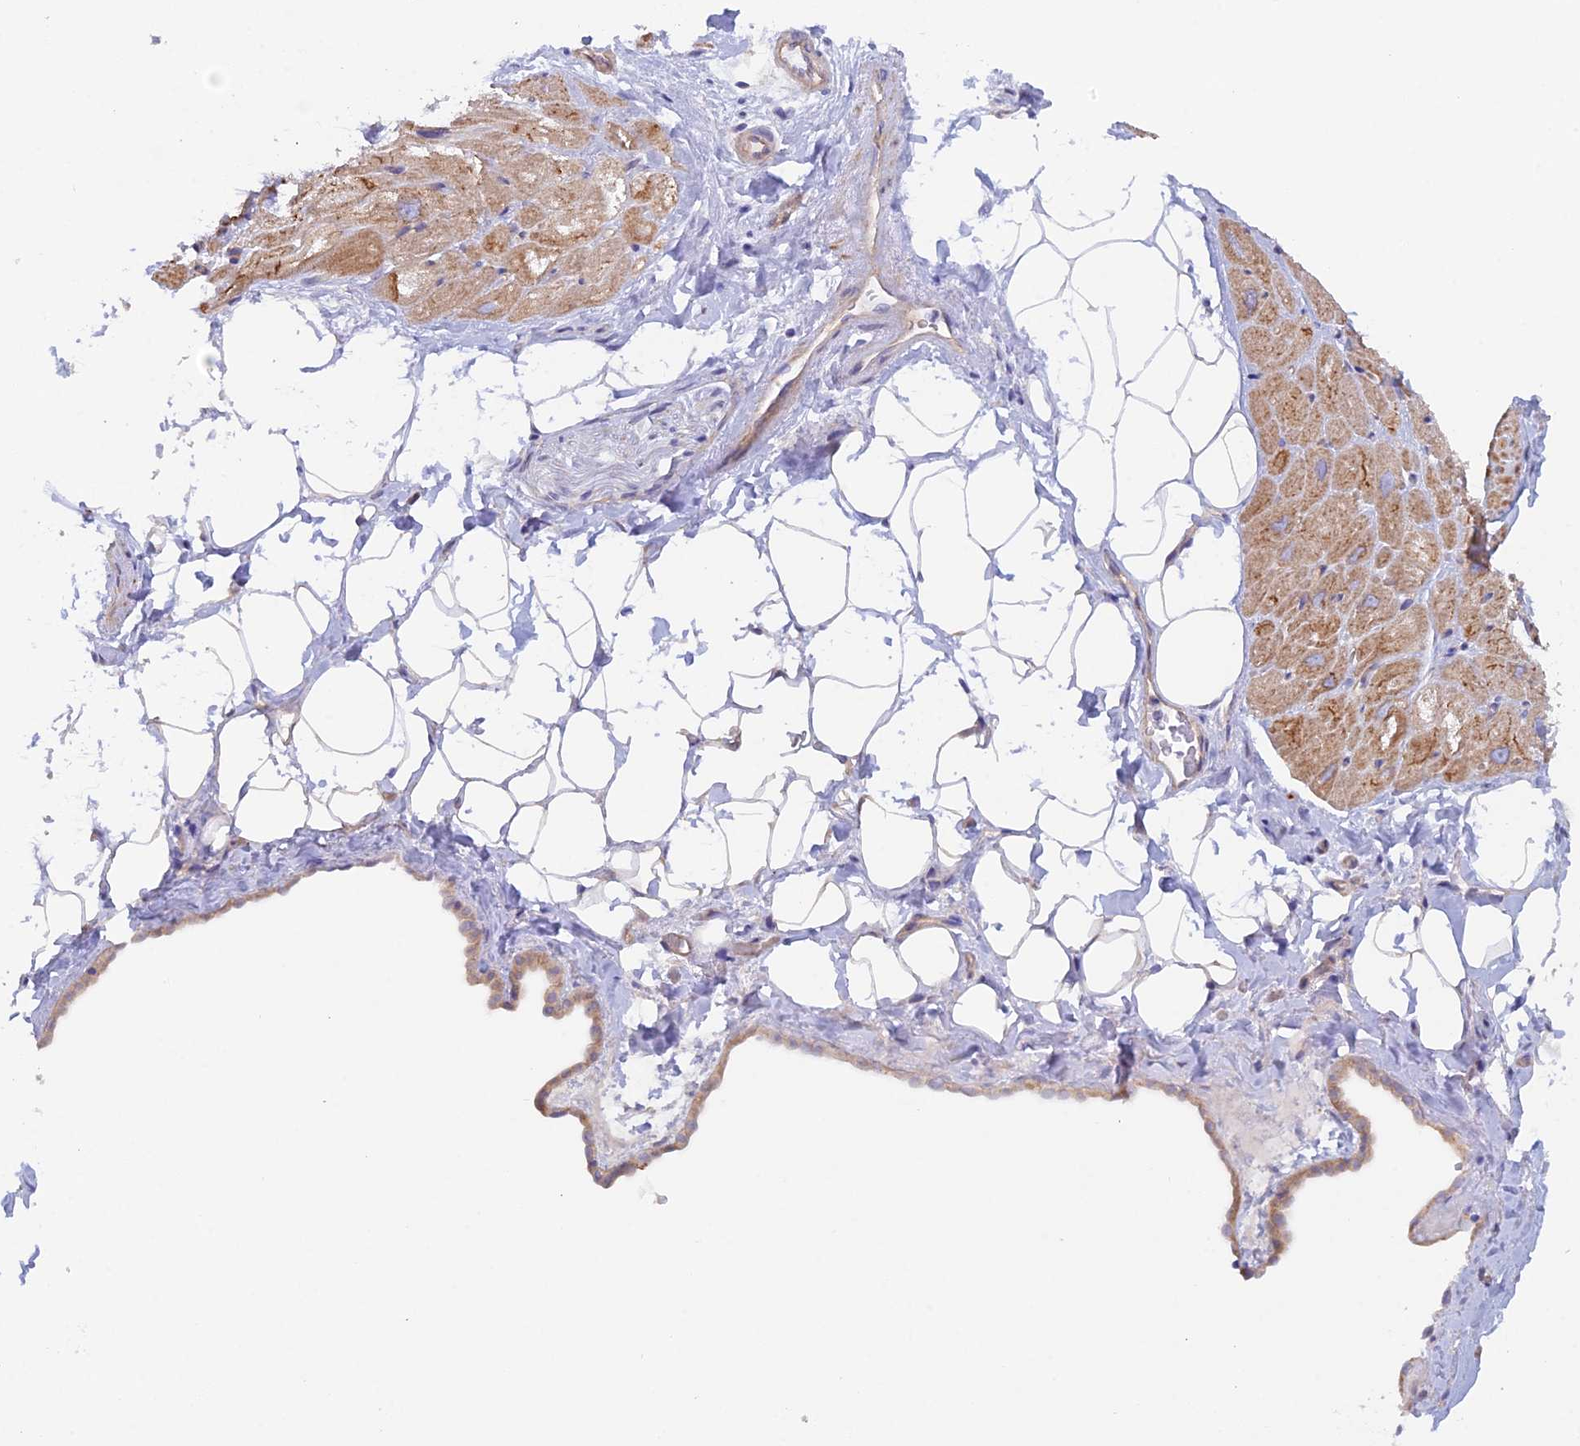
{"staining": {"intensity": "moderate", "quantity": ">75%", "location": "cytoplasmic/membranous"}, "tissue": "heart muscle", "cell_type": "Cardiomyocytes", "image_type": "normal", "snomed": [{"axis": "morphology", "description": "Normal tissue, NOS"}, {"axis": "topography", "description": "Heart"}], "caption": "An IHC photomicrograph of normal tissue is shown. Protein staining in brown labels moderate cytoplasmic/membranous positivity in heart muscle within cardiomyocytes.", "gene": "FZR1", "patient": {"sex": "male", "age": 50}}